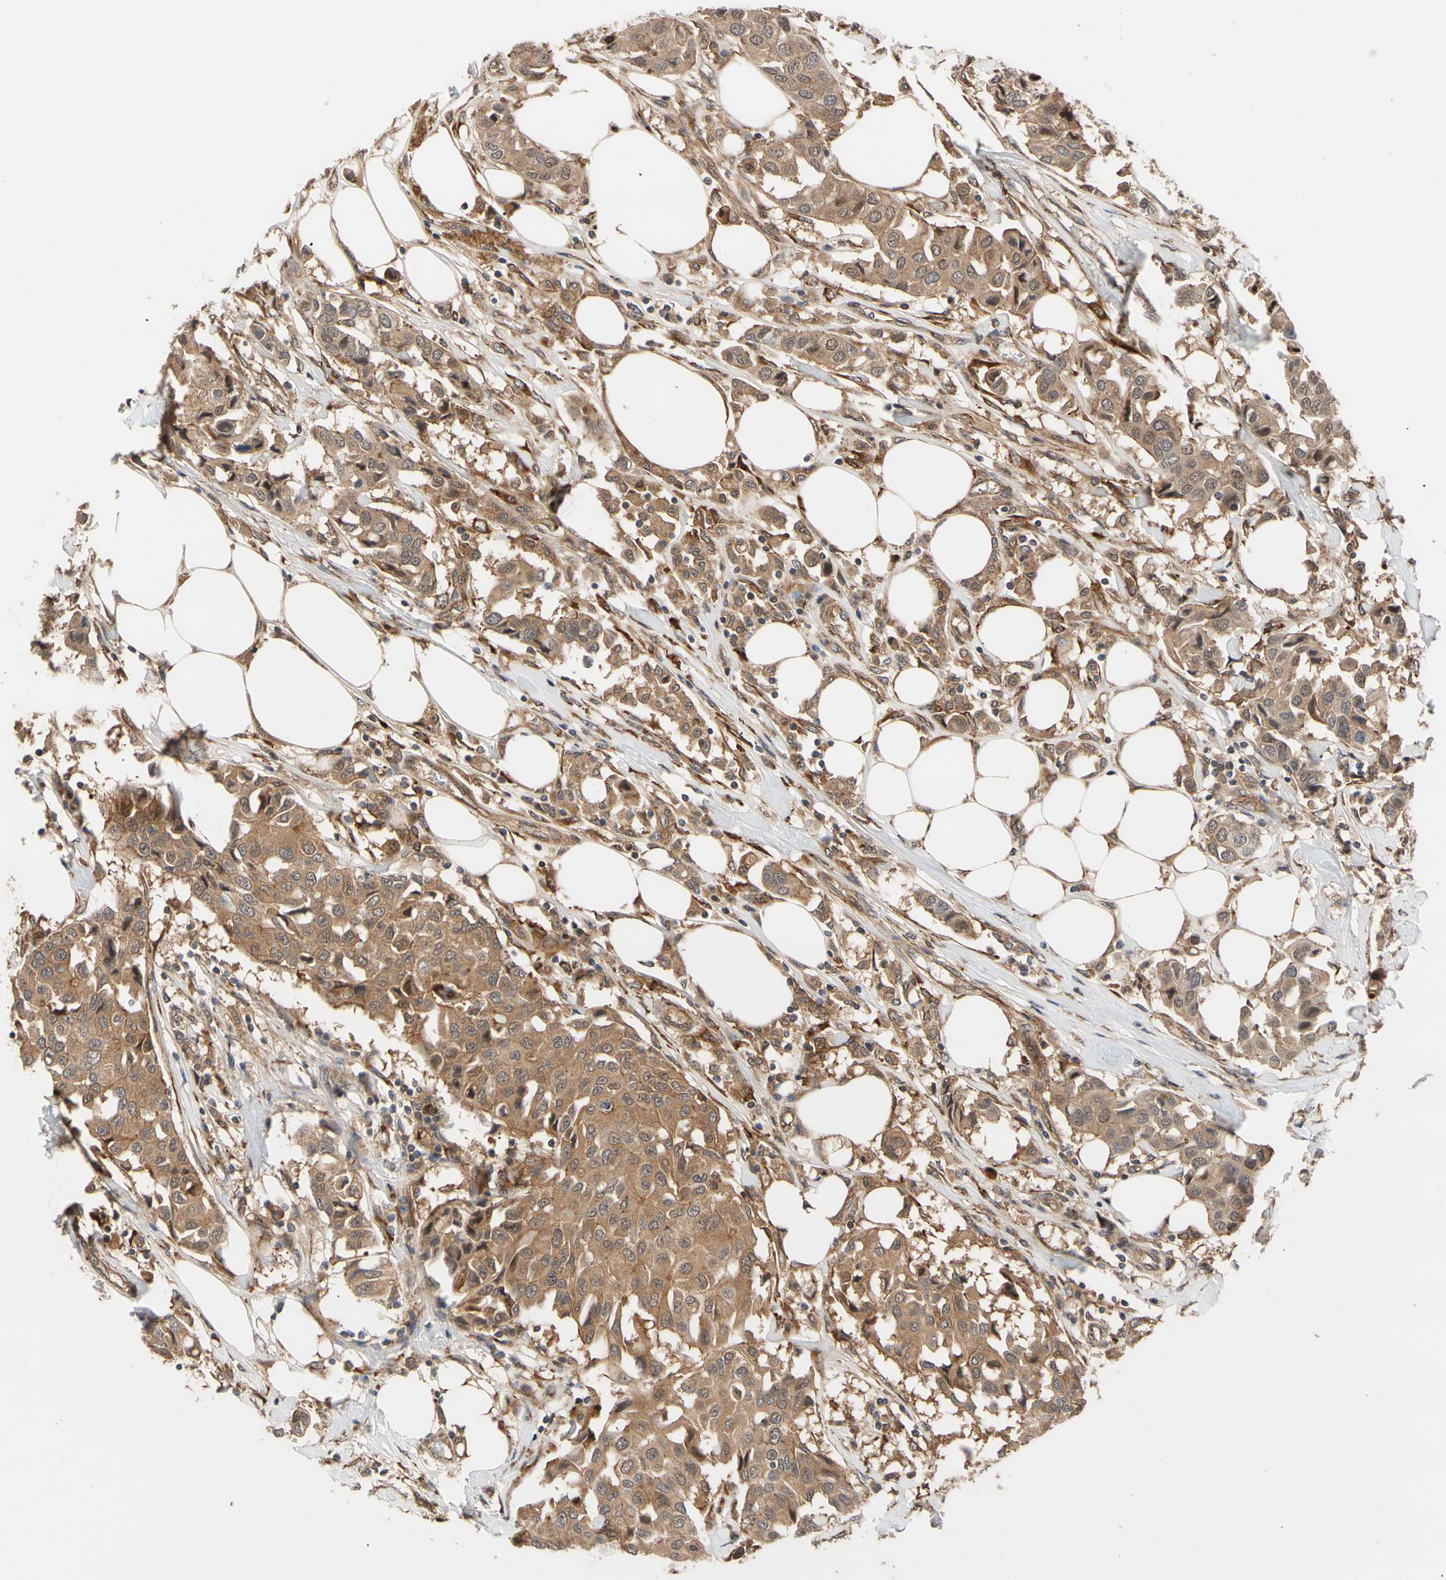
{"staining": {"intensity": "moderate", "quantity": ">75%", "location": "cytoplasmic/membranous"}, "tissue": "breast cancer", "cell_type": "Tumor cells", "image_type": "cancer", "snomed": [{"axis": "morphology", "description": "Duct carcinoma"}, {"axis": "topography", "description": "Breast"}], "caption": "Brown immunohistochemical staining in breast cancer (intraductal carcinoma) shows moderate cytoplasmic/membranous staining in approximately >75% of tumor cells. Nuclei are stained in blue.", "gene": "CYTIP", "patient": {"sex": "female", "age": 80}}